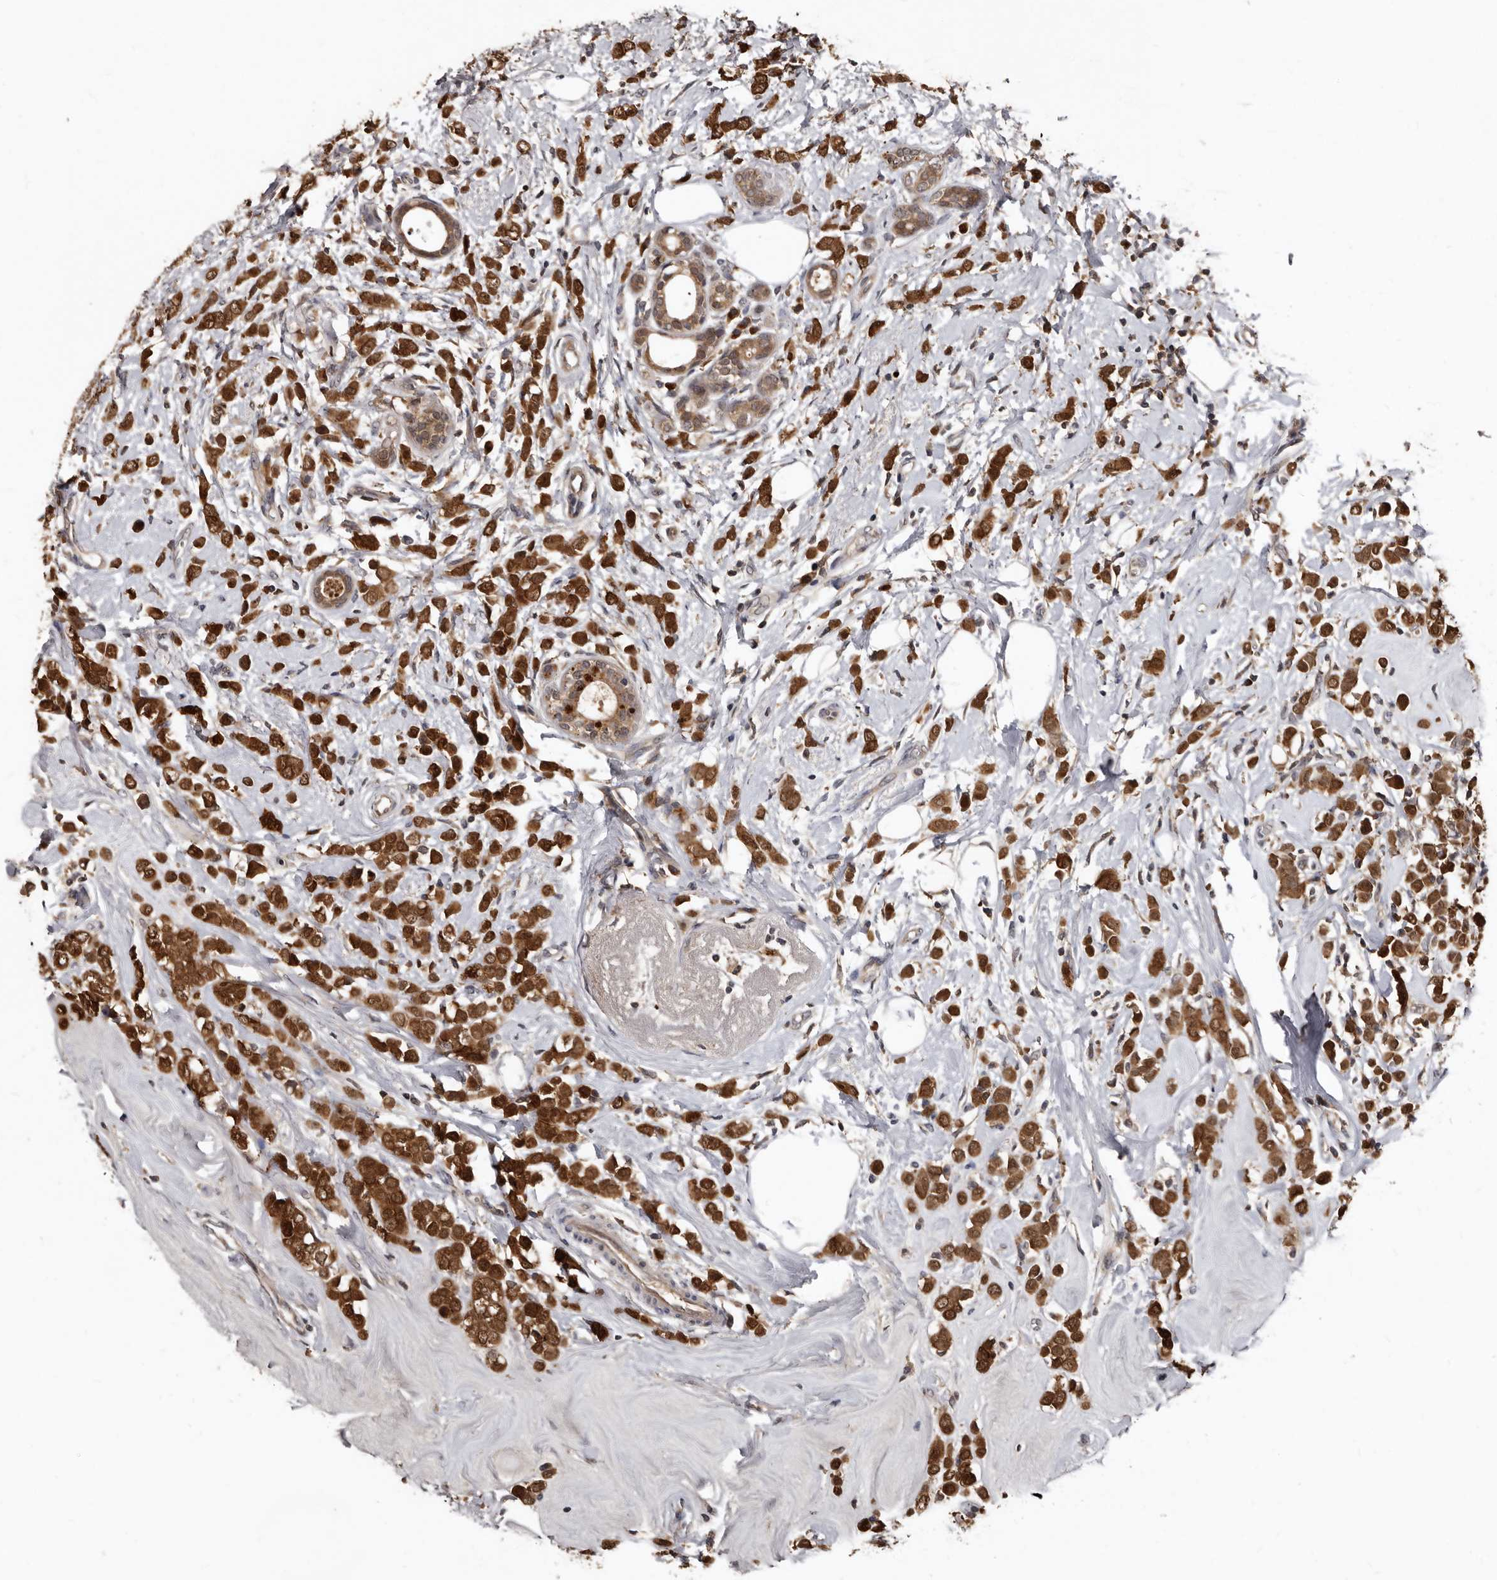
{"staining": {"intensity": "strong", "quantity": ">75%", "location": "cytoplasmic/membranous"}, "tissue": "breast cancer", "cell_type": "Tumor cells", "image_type": "cancer", "snomed": [{"axis": "morphology", "description": "Lobular carcinoma"}, {"axis": "topography", "description": "Breast"}], "caption": "IHC of breast cancer exhibits high levels of strong cytoplasmic/membranous expression in approximately >75% of tumor cells. (Brightfield microscopy of DAB IHC at high magnification).", "gene": "PMVK", "patient": {"sex": "female", "age": 47}}